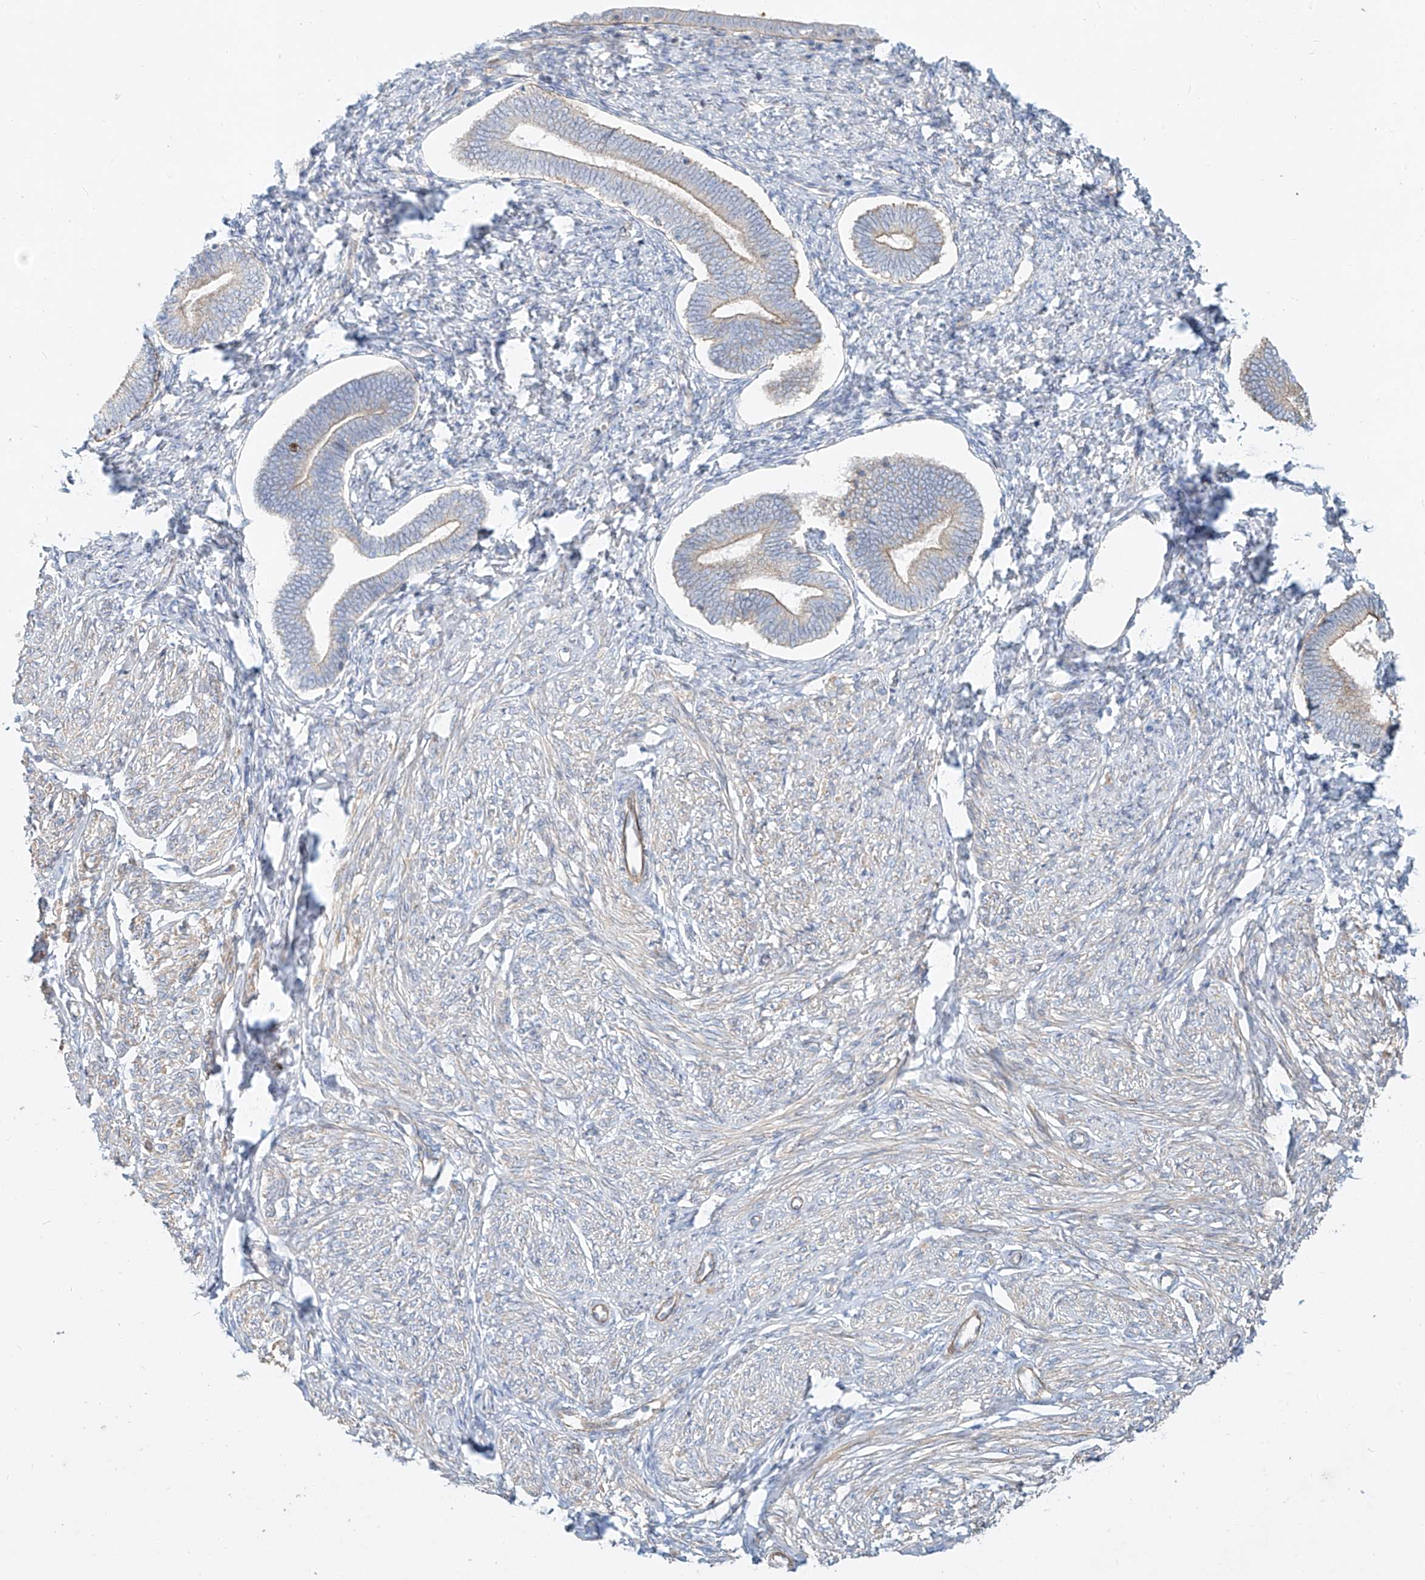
{"staining": {"intensity": "negative", "quantity": "none", "location": "none"}, "tissue": "endometrium", "cell_type": "Cells in endometrial stroma", "image_type": "normal", "snomed": [{"axis": "morphology", "description": "Normal tissue, NOS"}, {"axis": "topography", "description": "Endometrium"}], "caption": "DAB (3,3'-diaminobenzidine) immunohistochemical staining of normal endometrium shows no significant expression in cells in endometrial stroma. Brightfield microscopy of immunohistochemistry stained with DAB (3,3'-diaminobenzidine) (brown) and hematoxylin (blue), captured at high magnification.", "gene": "AJM1", "patient": {"sex": "female", "age": 72}}